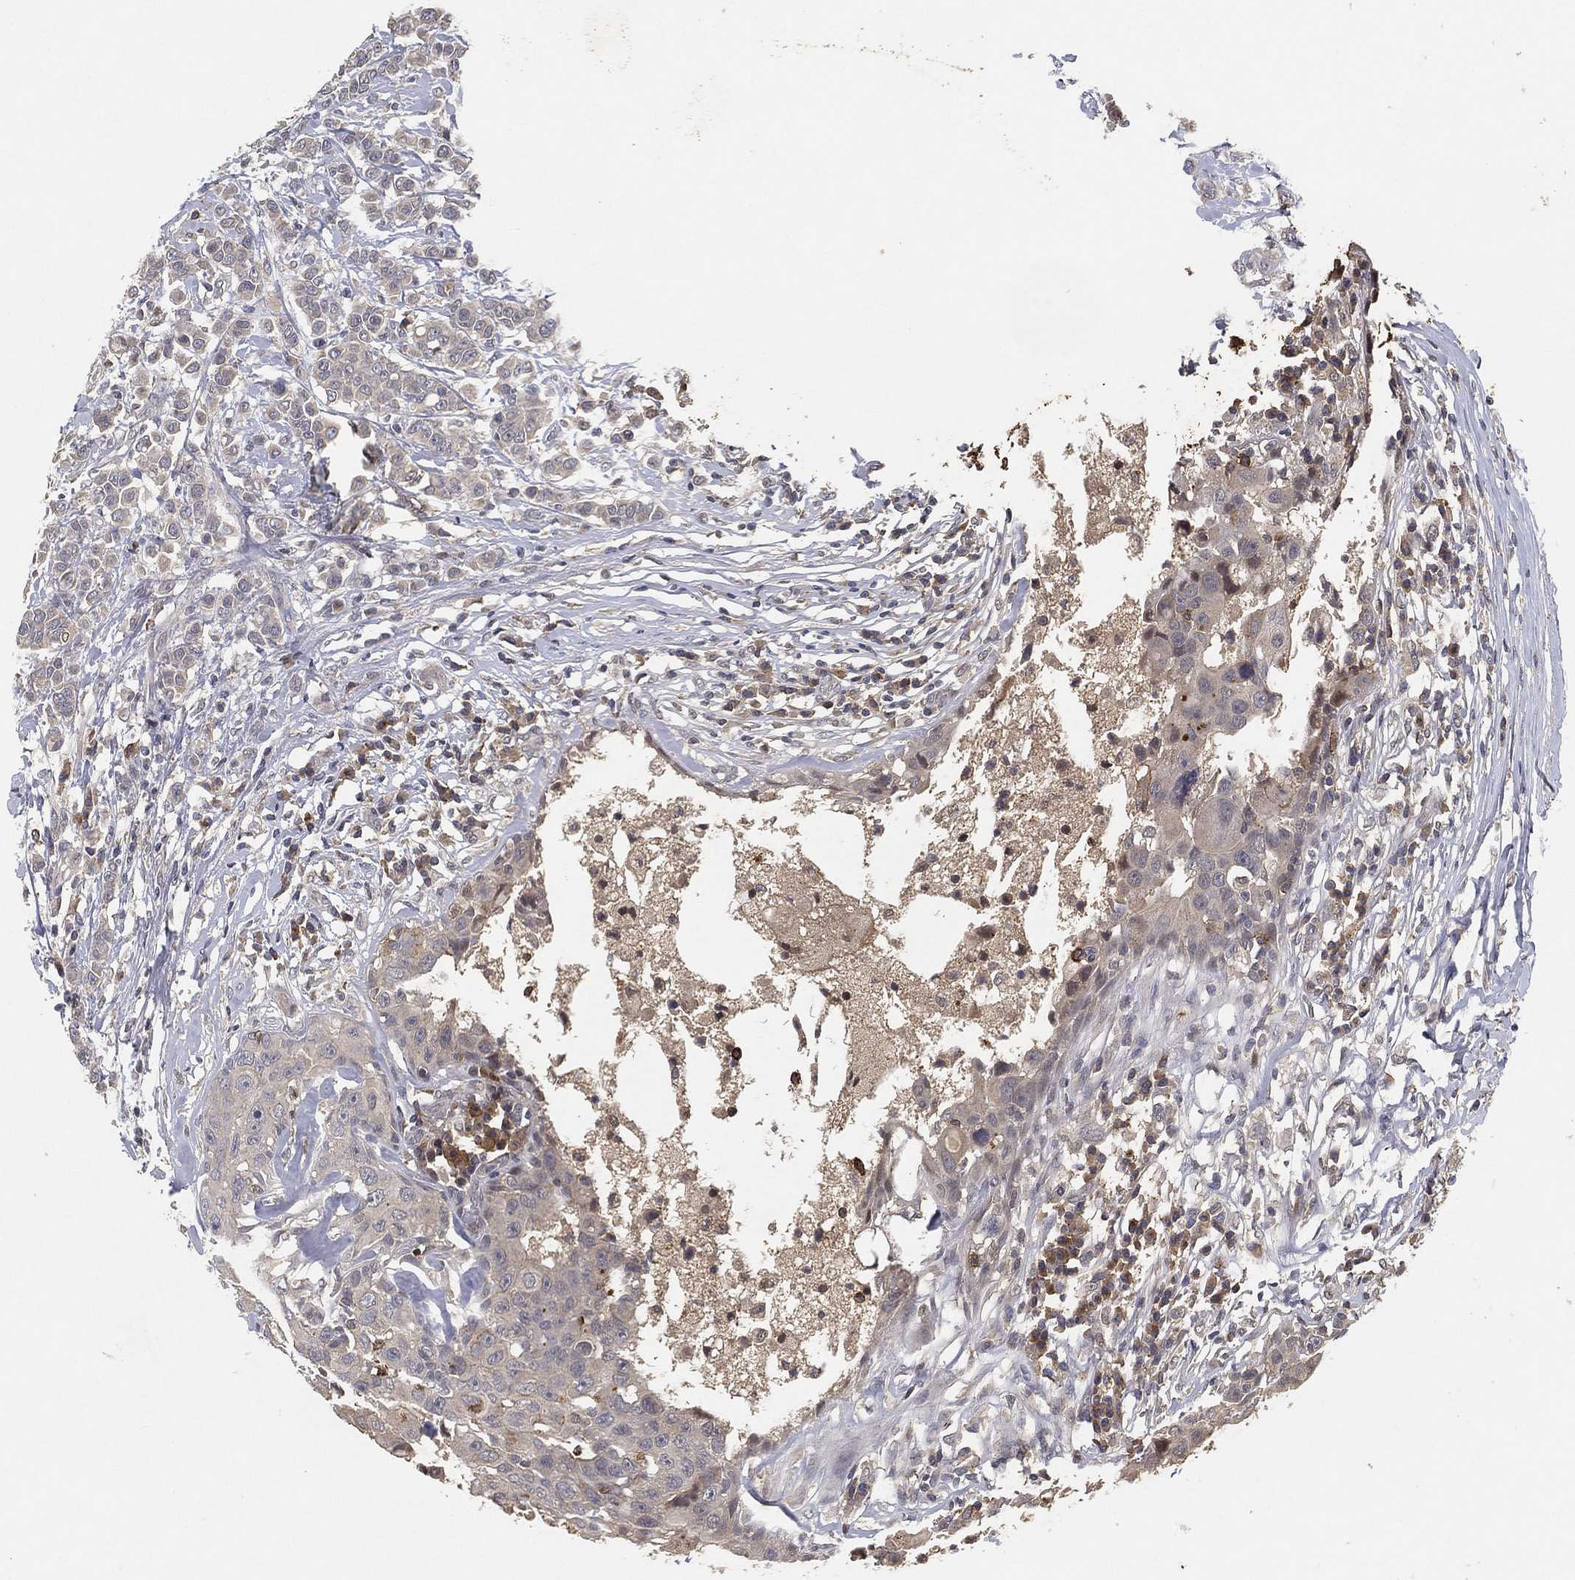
{"staining": {"intensity": "negative", "quantity": "none", "location": "none"}, "tissue": "breast cancer", "cell_type": "Tumor cells", "image_type": "cancer", "snomed": [{"axis": "morphology", "description": "Duct carcinoma"}, {"axis": "topography", "description": "Breast"}], "caption": "Immunohistochemistry of intraductal carcinoma (breast) displays no expression in tumor cells.", "gene": "CFAP251", "patient": {"sex": "female", "age": 27}}